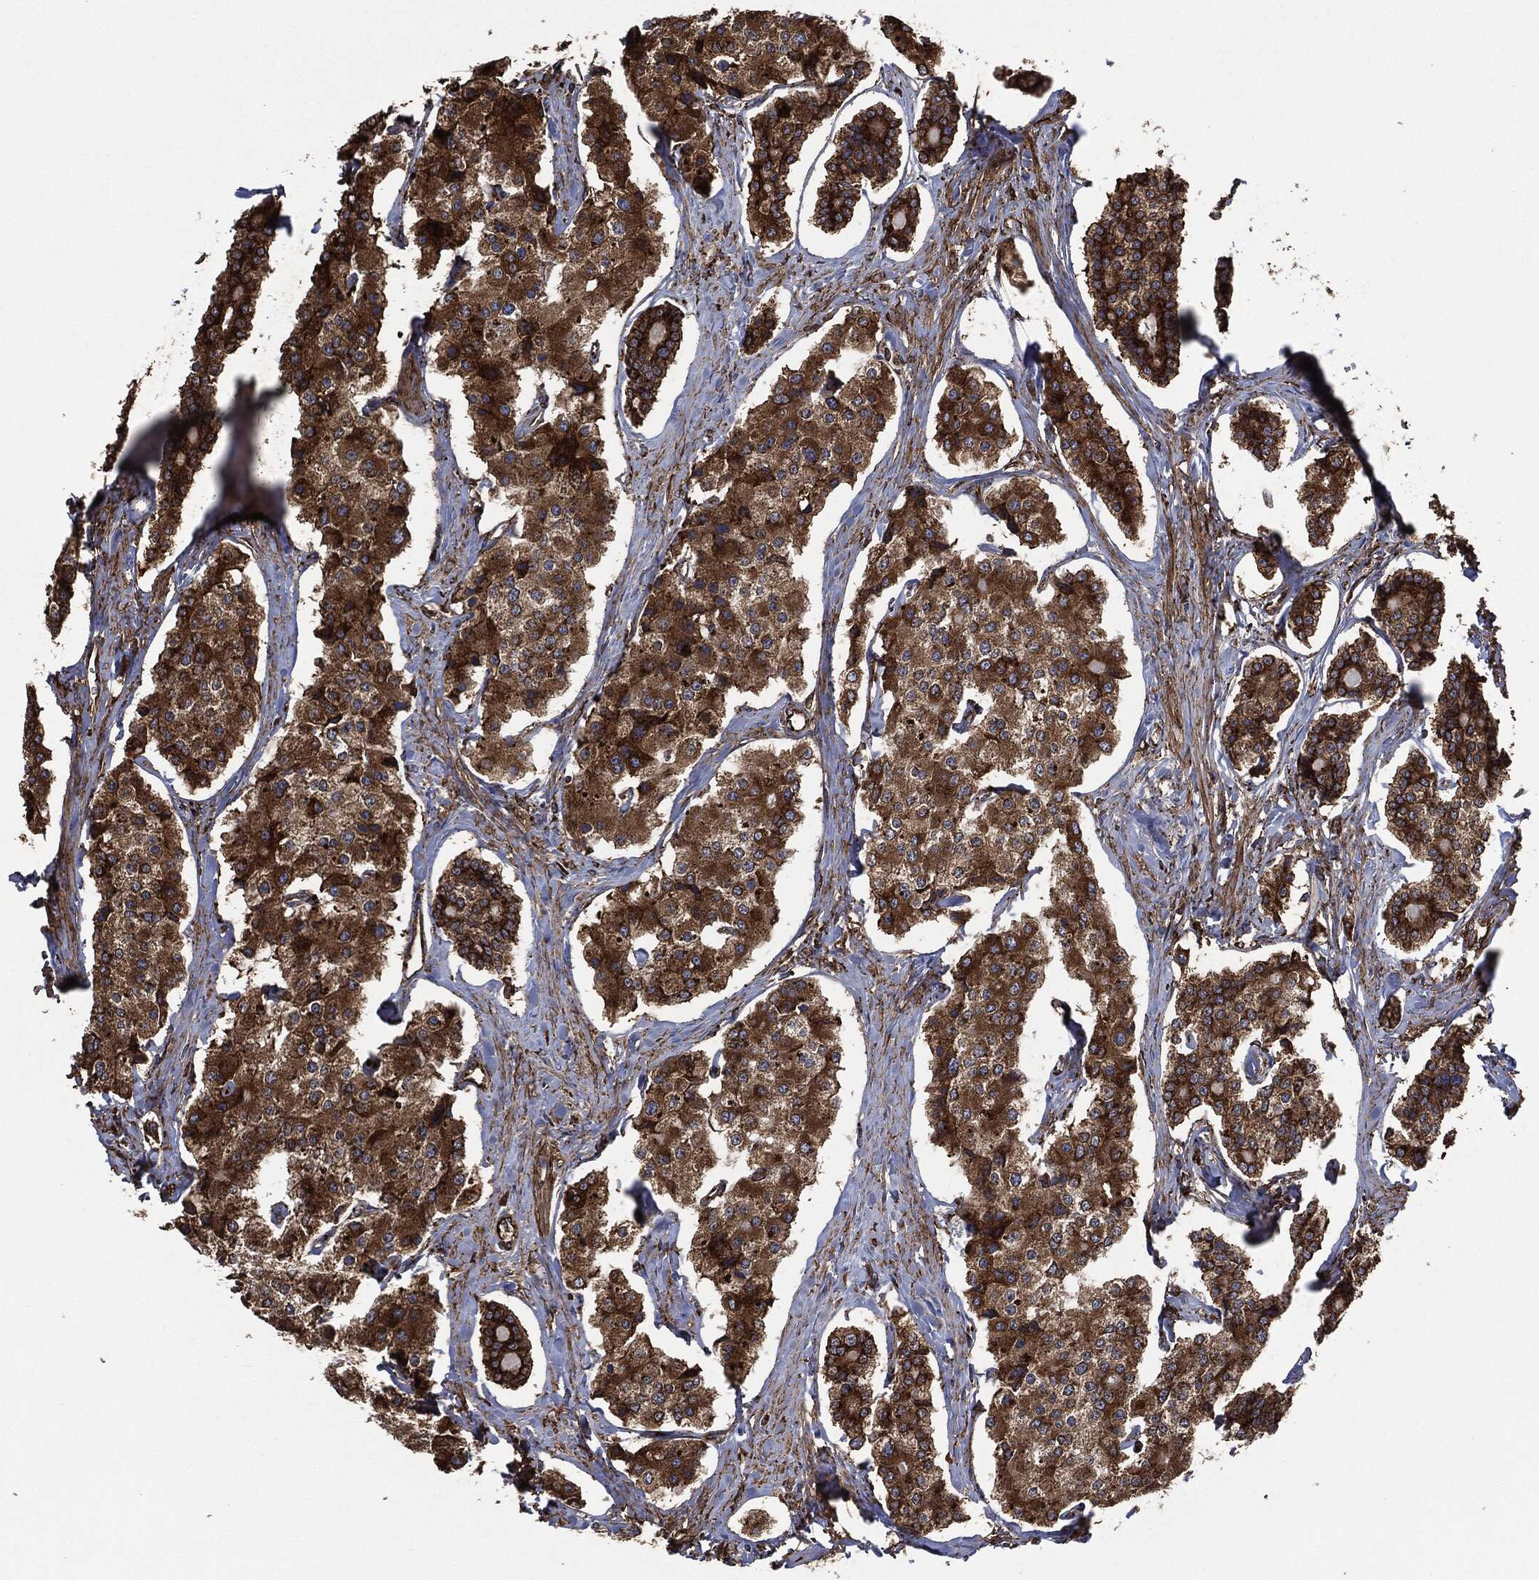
{"staining": {"intensity": "strong", "quantity": ">75%", "location": "cytoplasmic/membranous"}, "tissue": "carcinoid", "cell_type": "Tumor cells", "image_type": "cancer", "snomed": [{"axis": "morphology", "description": "Carcinoid, malignant, NOS"}, {"axis": "topography", "description": "Small intestine"}], "caption": "This micrograph demonstrates IHC staining of malignant carcinoid, with high strong cytoplasmic/membranous staining in approximately >75% of tumor cells.", "gene": "AMFR", "patient": {"sex": "female", "age": 65}}